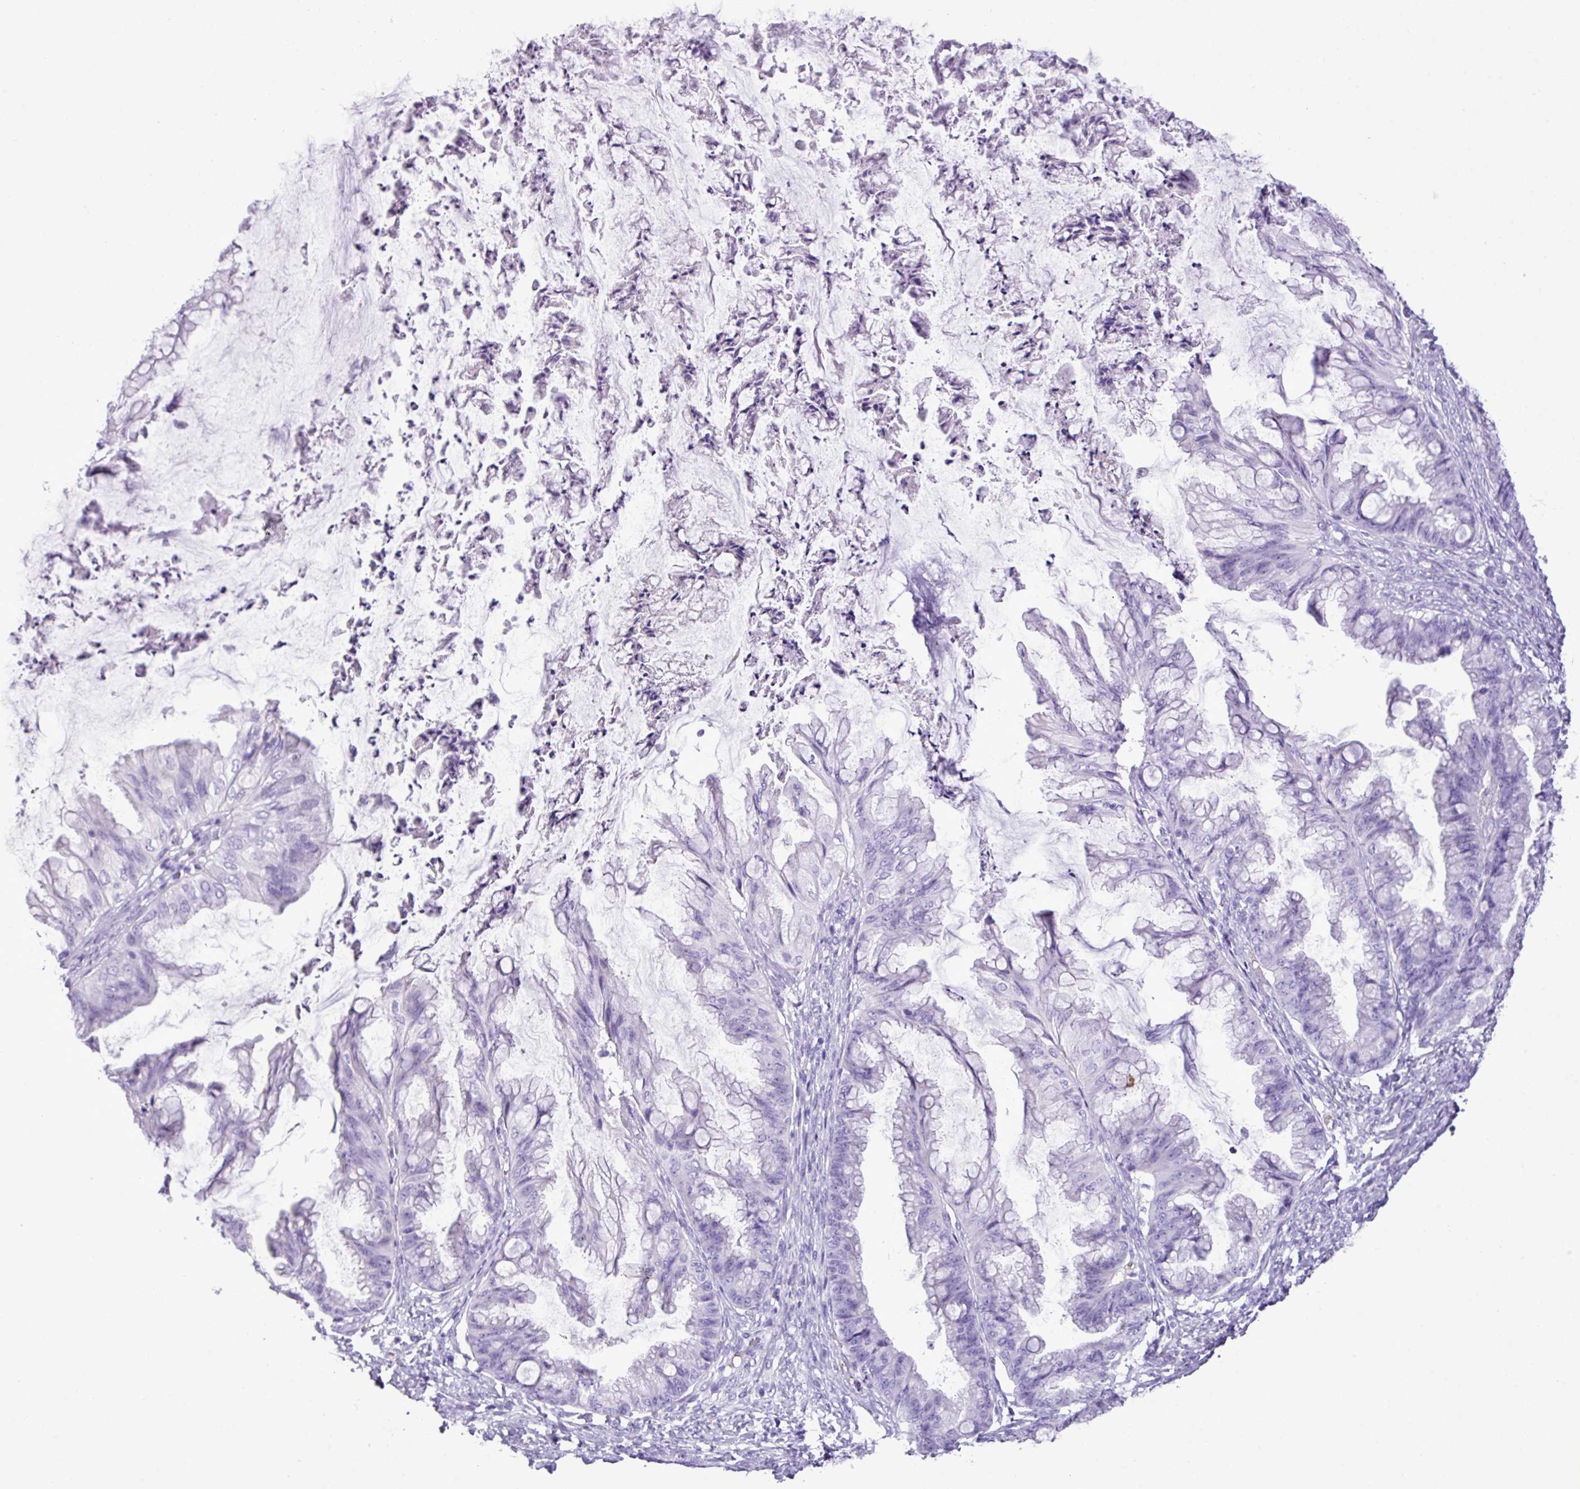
{"staining": {"intensity": "negative", "quantity": "none", "location": "none"}, "tissue": "ovarian cancer", "cell_type": "Tumor cells", "image_type": "cancer", "snomed": [{"axis": "morphology", "description": "Cystadenocarcinoma, mucinous, NOS"}, {"axis": "topography", "description": "Ovary"}], "caption": "IHC of human ovarian cancer reveals no staining in tumor cells. (DAB immunohistochemistry (IHC) visualized using brightfield microscopy, high magnification).", "gene": "ZSCAN5A", "patient": {"sex": "female", "age": 35}}